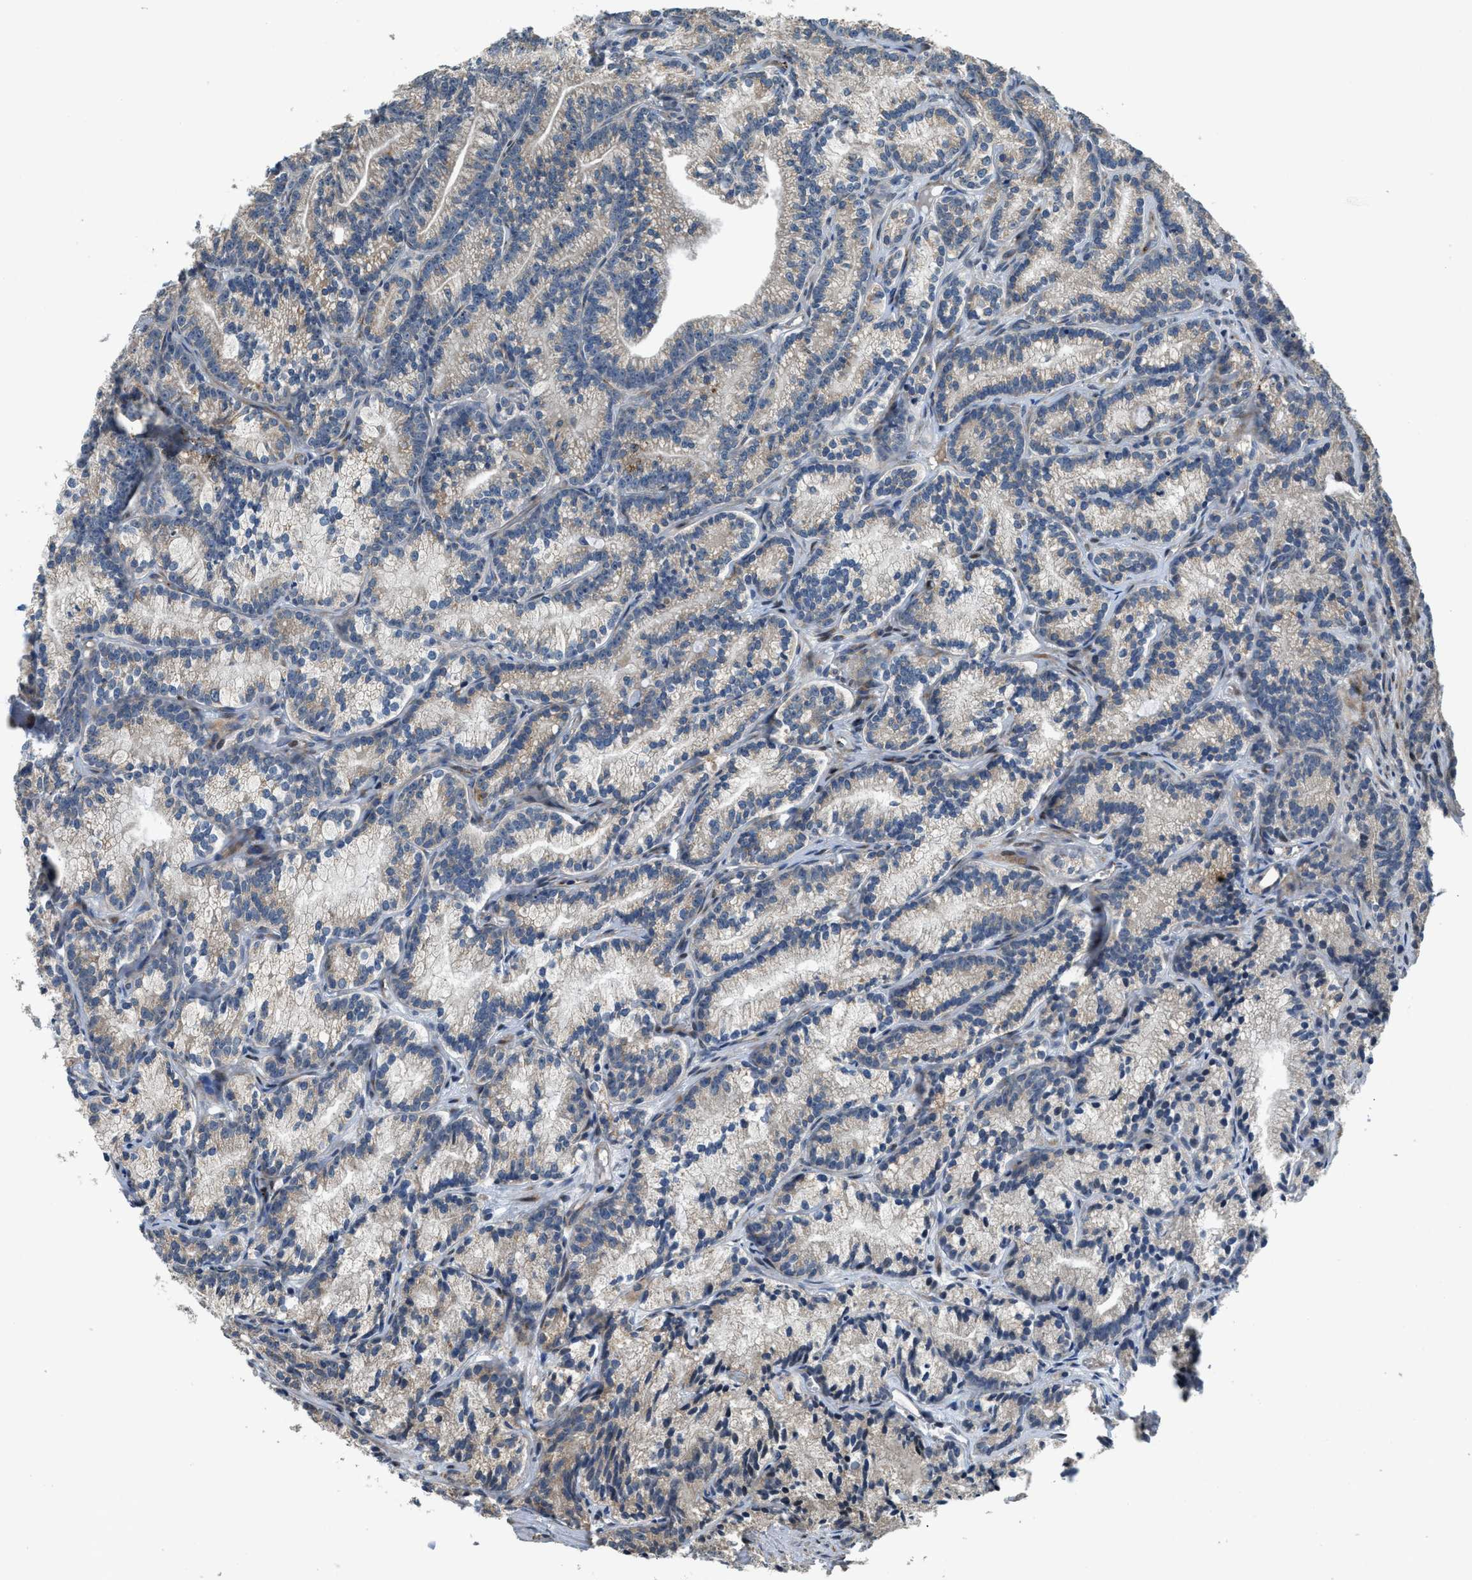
{"staining": {"intensity": "weak", "quantity": "<25%", "location": "cytoplasmic/membranous"}, "tissue": "prostate cancer", "cell_type": "Tumor cells", "image_type": "cancer", "snomed": [{"axis": "morphology", "description": "Adenocarcinoma, Low grade"}, {"axis": "topography", "description": "Prostate"}], "caption": "DAB immunohistochemical staining of human low-grade adenocarcinoma (prostate) demonstrates no significant expression in tumor cells. (DAB (3,3'-diaminobenzidine) immunohistochemistry (IHC) with hematoxylin counter stain).", "gene": "FUT8", "patient": {"sex": "male", "age": 89}}